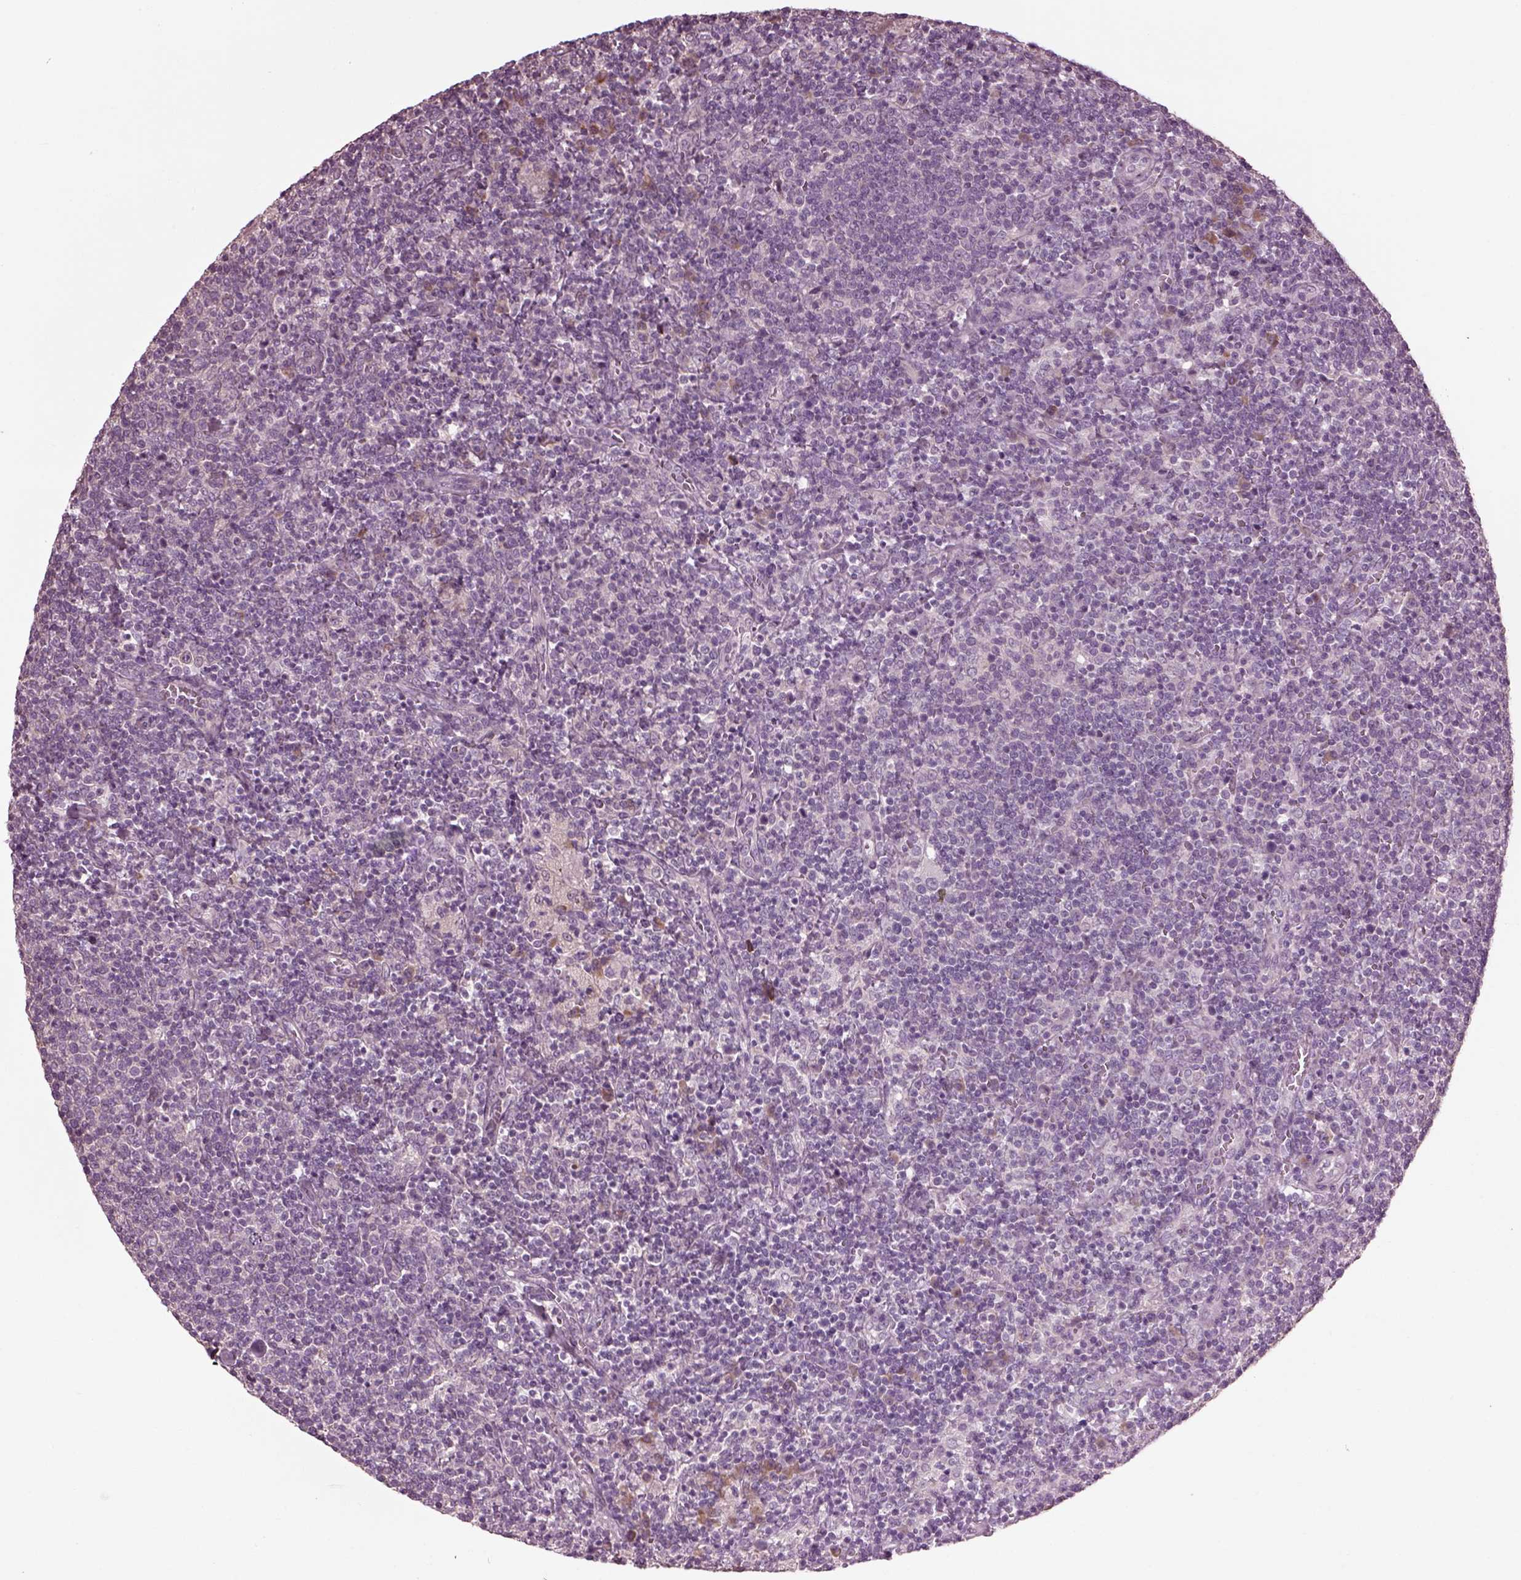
{"staining": {"intensity": "negative", "quantity": "none", "location": "none"}, "tissue": "lymphoma", "cell_type": "Tumor cells", "image_type": "cancer", "snomed": [{"axis": "morphology", "description": "Malignant lymphoma, non-Hodgkin's type, High grade"}, {"axis": "topography", "description": "Lymph node"}], "caption": "Protein analysis of lymphoma exhibits no significant staining in tumor cells.", "gene": "CABP5", "patient": {"sex": "male", "age": 61}}